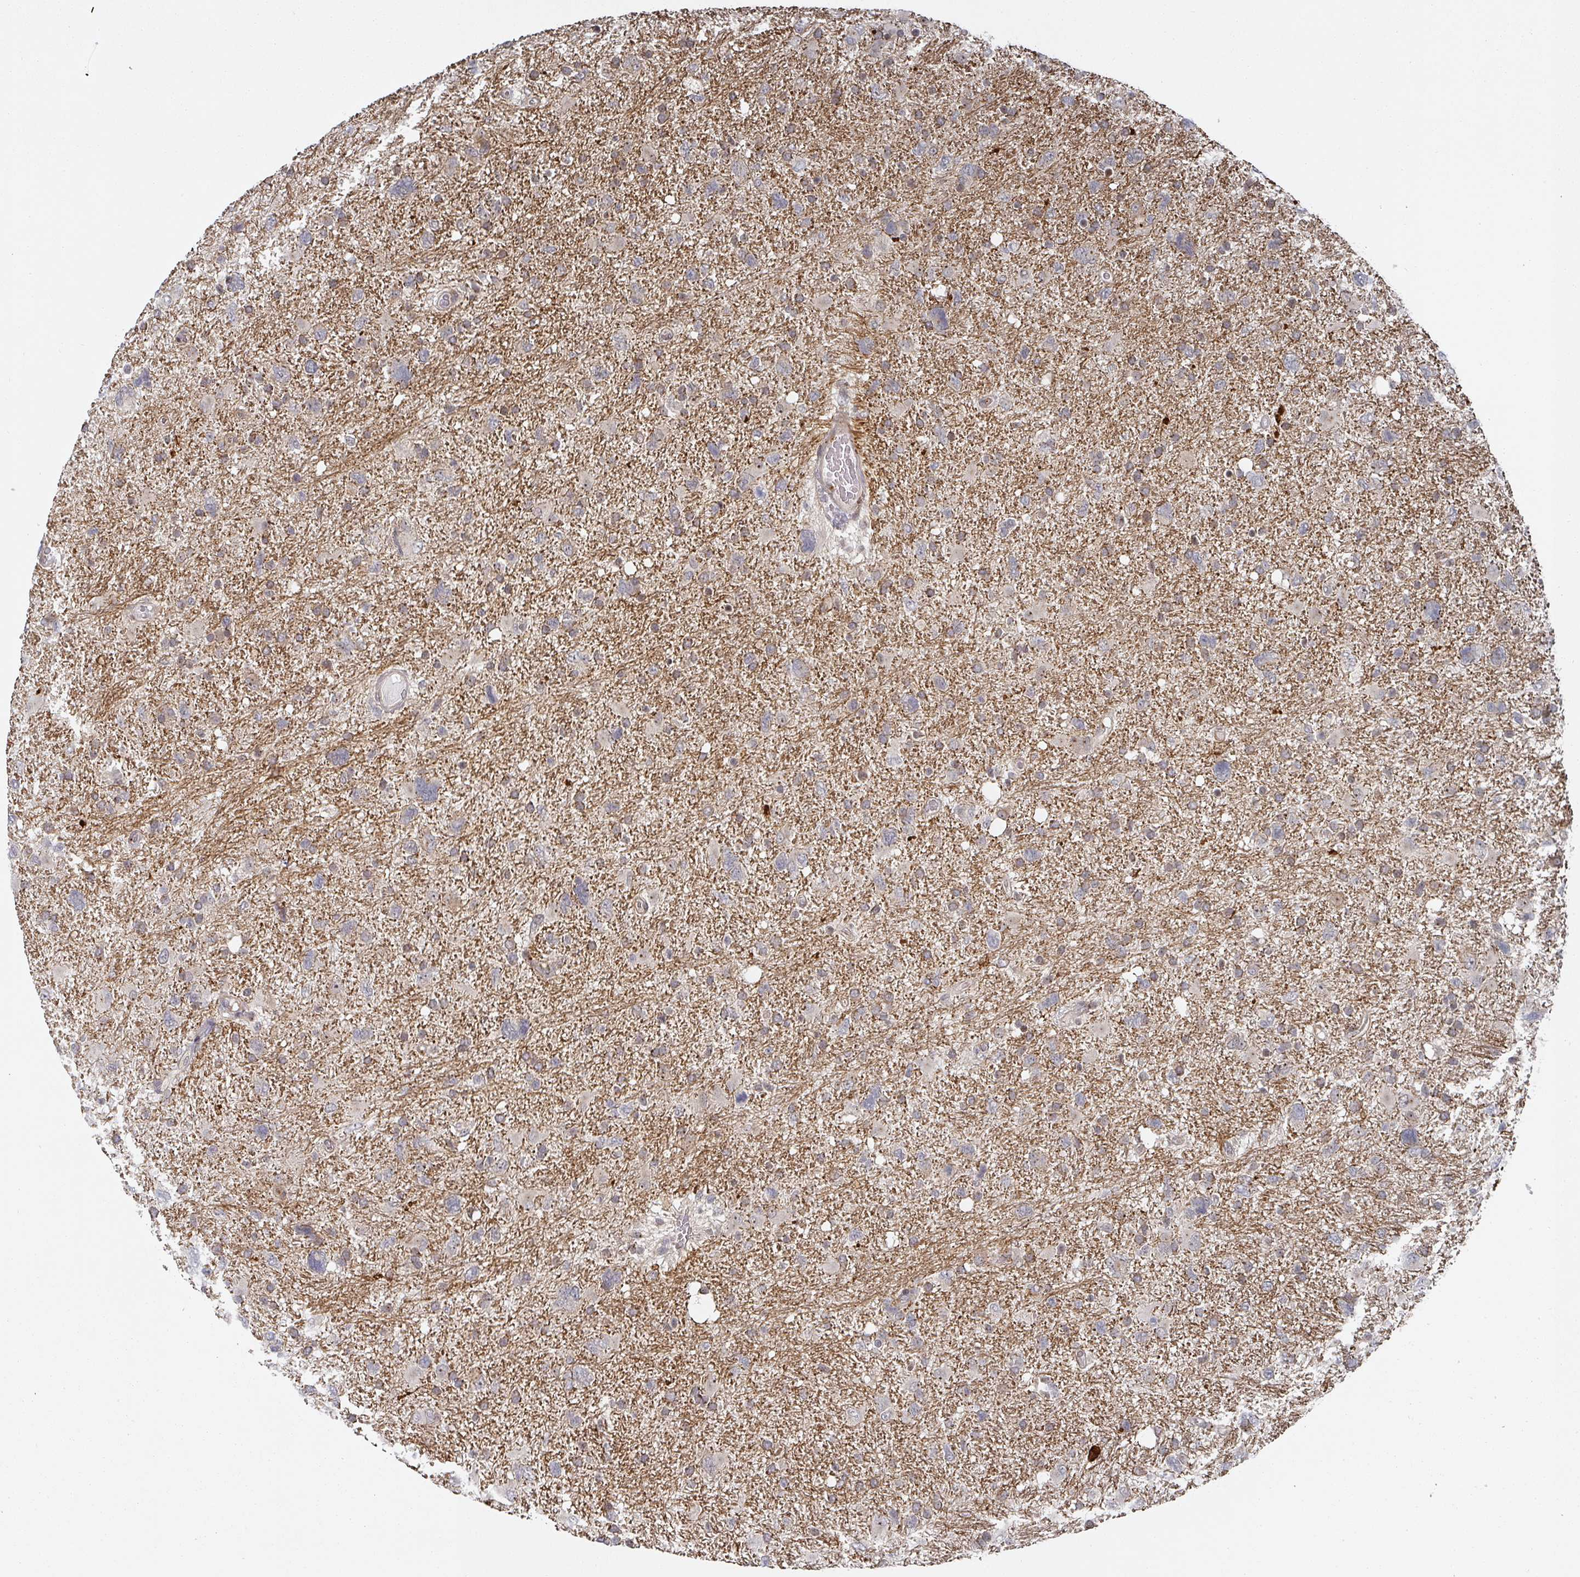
{"staining": {"intensity": "negative", "quantity": "none", "location": "none"}, "tissue": "glioma", "cell_type": "Tumor cells", "image_type": "cancer", "snomed": [{"axis": "morphology", "description": "Glioma, malignant, High grade"}, {"axis": "topography", "description": "Brain"}], "caption": "Tumor cells show no significant protein positivity in malignant glioma (high-grade).", "gene": "KIF1C", "patient": {"sex": "male", "age": 61}}